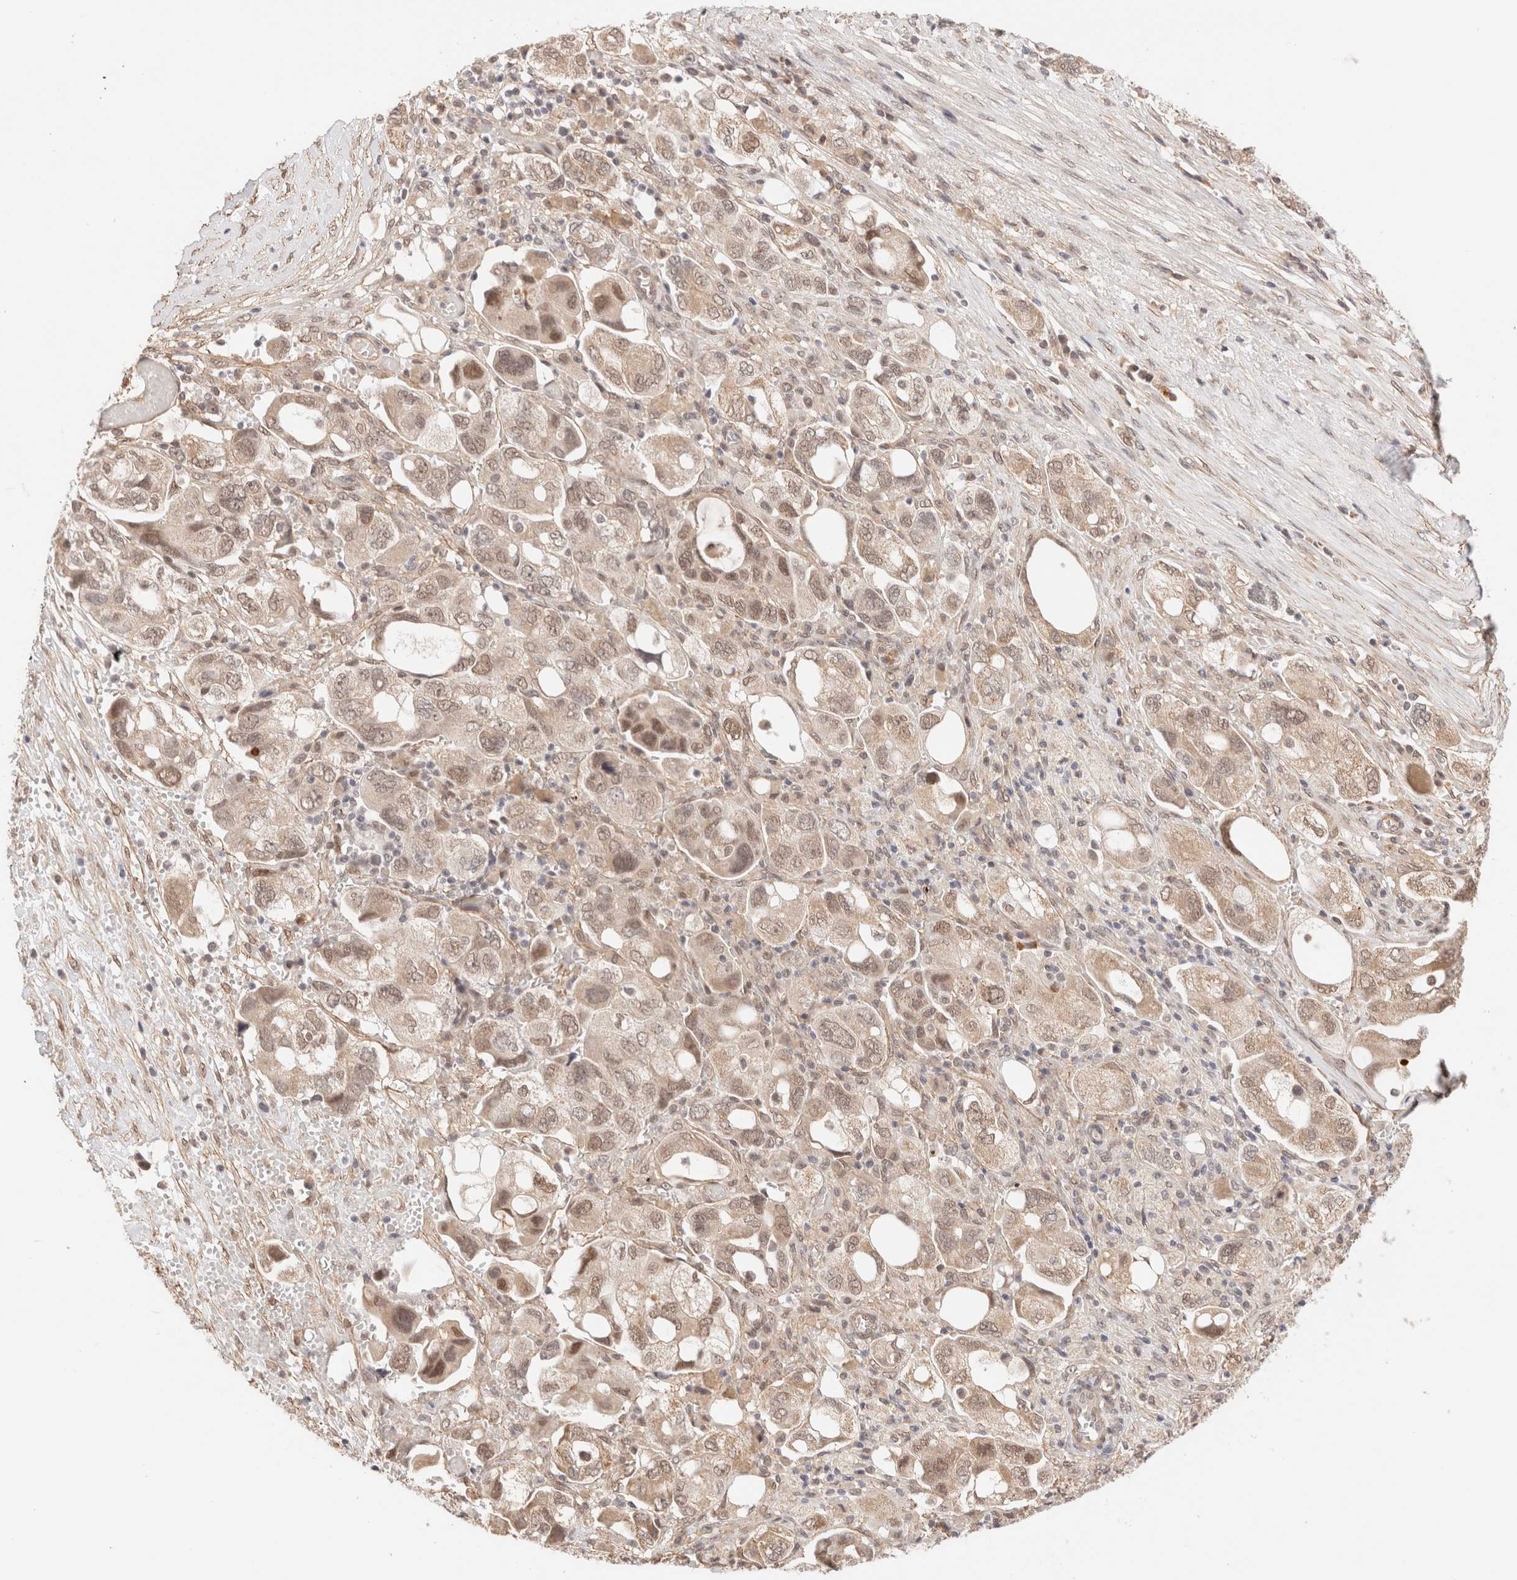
{"staining": {"intensity": "moderate", "quantity": ">75%", "location": "cytoplasmic/membranous,nuclear"}, "tissue": "ovarian cancer", "cell_type": "Tumor cells", "image_type": "cancer", "snomed": [{"axis": "morphology", "description": "Carcinoma, NOS"}, {"axis": "morphology", "description": "Cystadenocarcinoma, serous, NOS"}, {"axis": "topography", "description": "Ovary"}], "caption": "The immunohistochemical stain labels moderate cytoplasmic/membranous and nuclear expression in tumor cells of ovarian cancer (serous cystadenocarcinoma) tissue.", "gene": "BRPF3", "patient": {"sex": "female", "age": 69}}